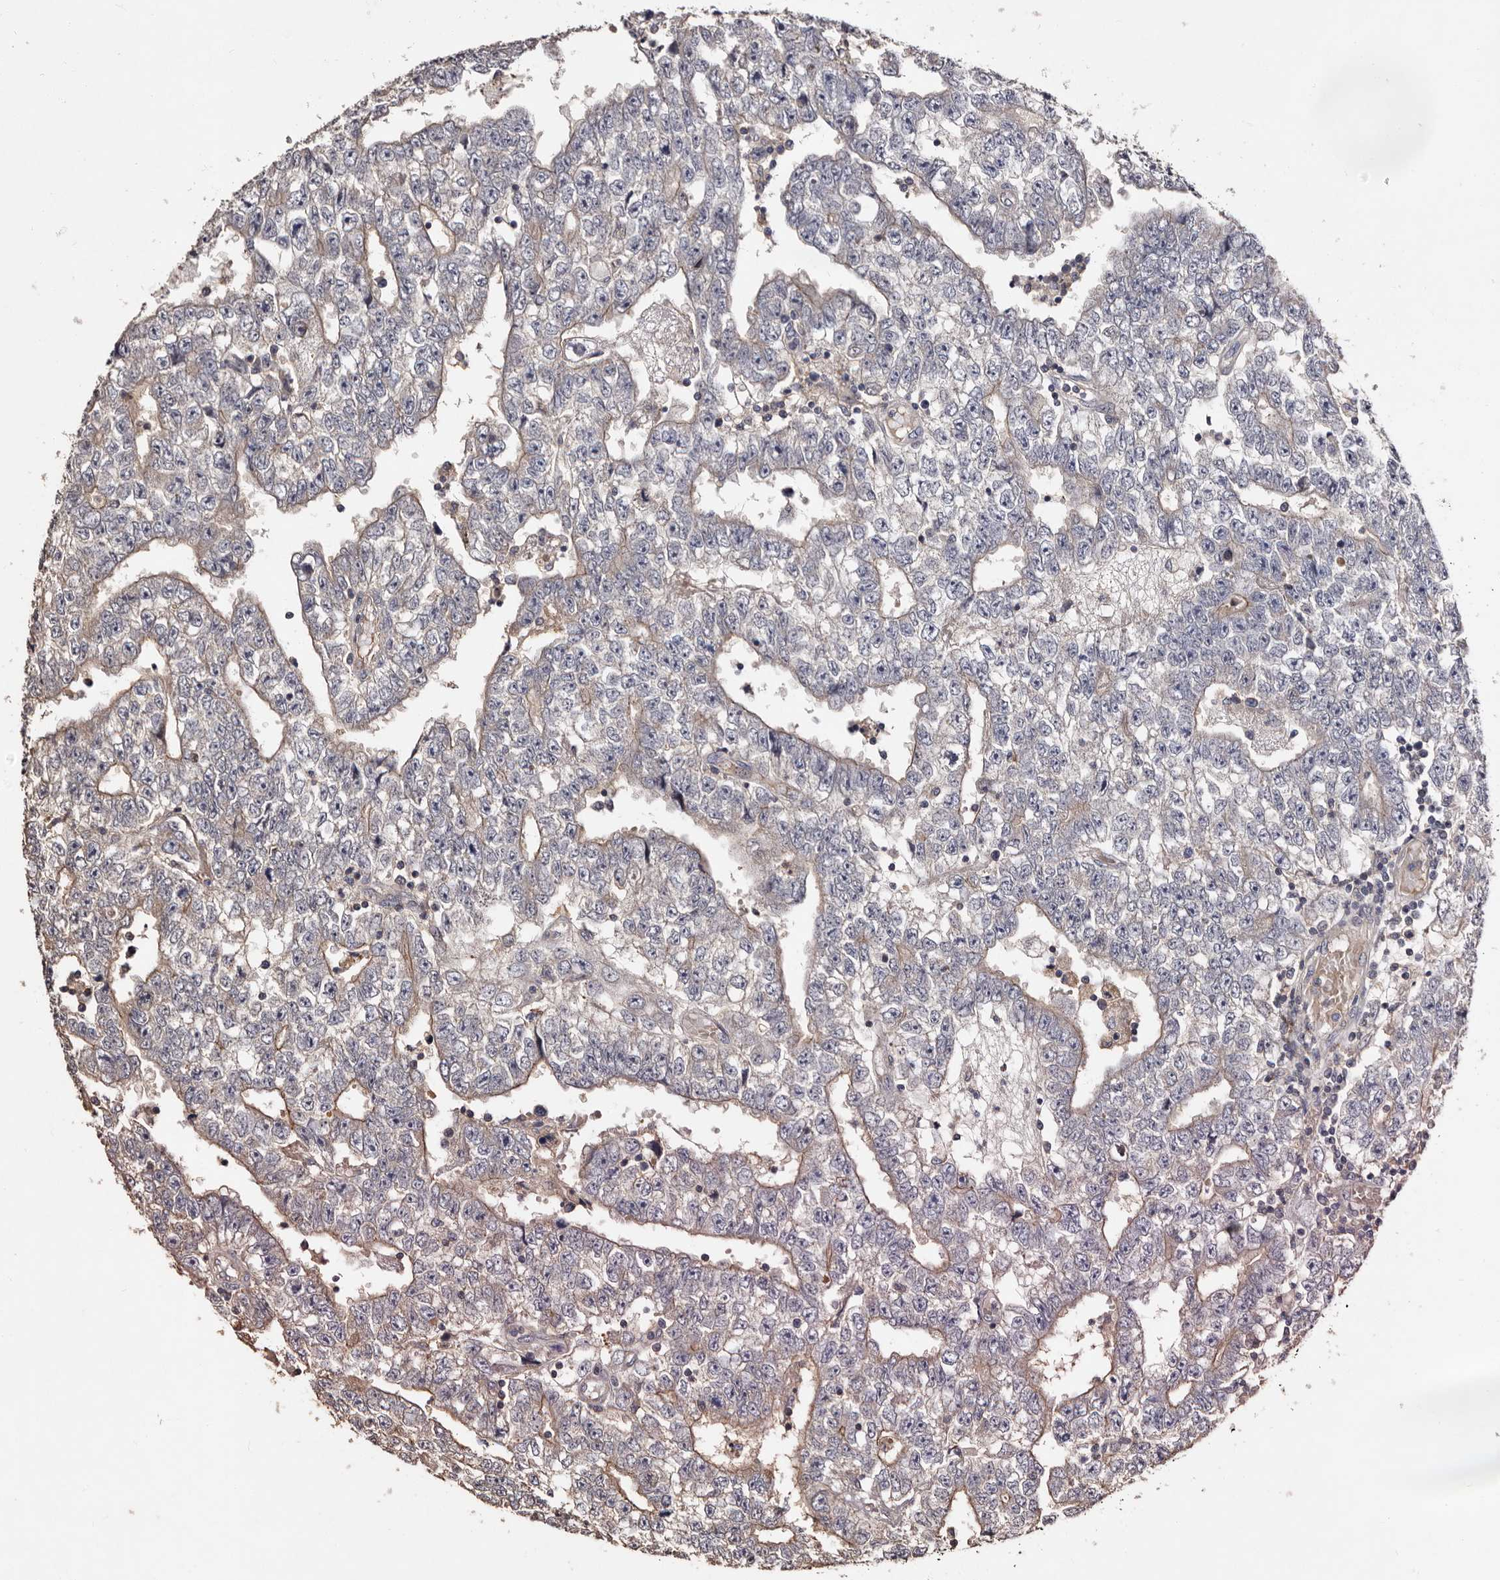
{"staining": {"intensity": "weak", "quantity": "<25%", "location": "cytoplasmic/membranous"}, "tissue": "testis cancer", "cell_type": "Tumor cells", "image_type": "cancer", "snomed": [{"axis": "morphology", "description": "Carcinoma, Embryonal, NOS"}, {"axis": "topography", "description": "Testis"}], "caption": "IHC image of neoplastic tissue: testis embryonal carcinoma stained with DAB demonstrates no significant protein positivity in tumor cells.", "gene": "PRKD3", "patient": {"sex": "male", "age": 25}}